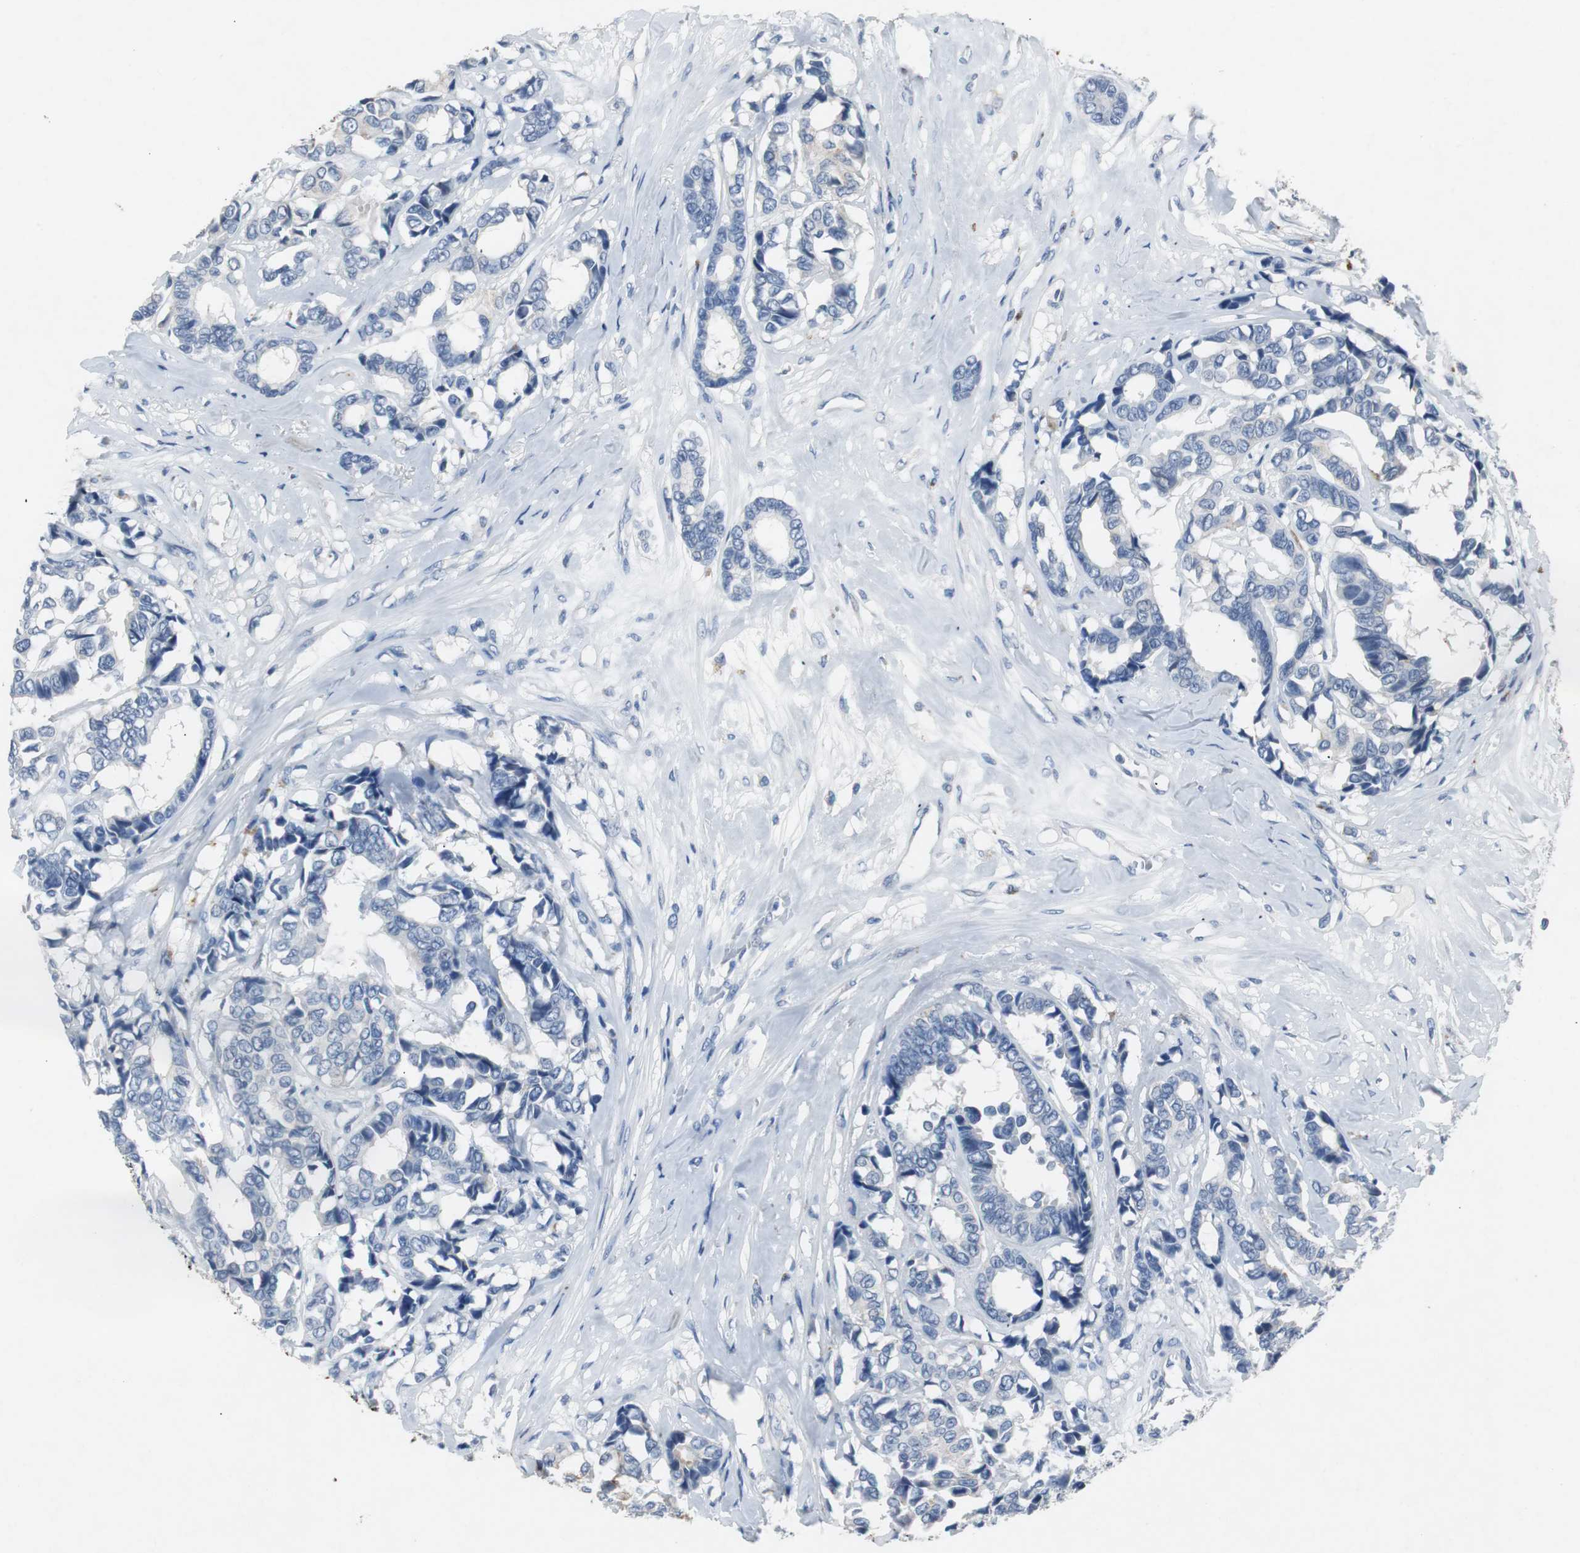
{"staining": {"intensity": "negative", "quantity": "none", "location": "none"}, "tissue": "breast cancer", "cell_type": "Tumor cells", "image_type": "cancer", "snomed": [{"axis": "morphology", "description": "Duct carcinoma"}, {"axis": "topography", "description": "Breast"}], "caption": "This is an immunohistochemistry (IHC) micrograph of breast intraductal carcinoma. There is no positivity in tumor cells.", "gene": "LRP2", "patient": {"sex": "female", "age": 87}}